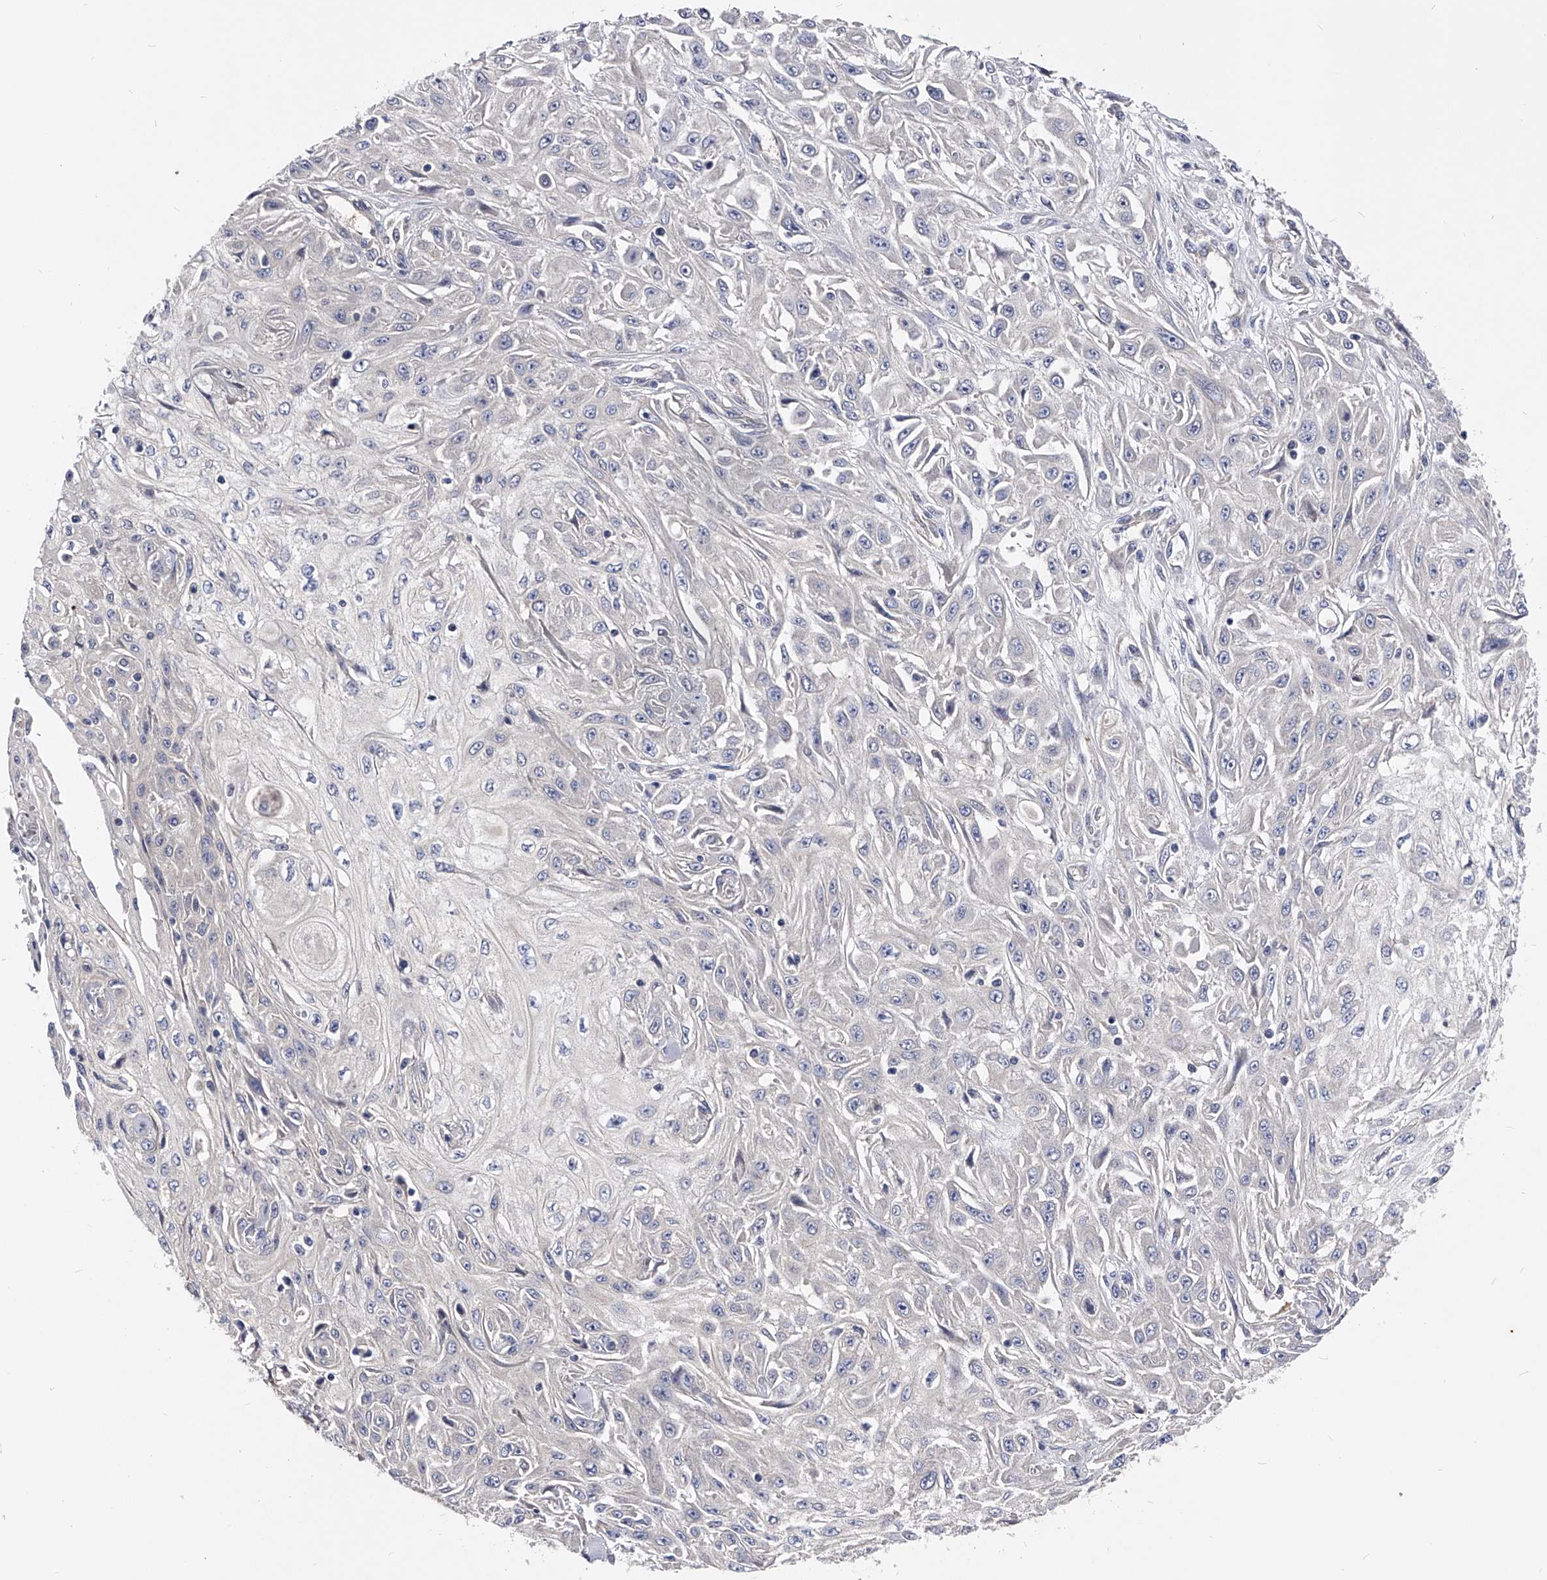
{"staining": {"intensity": "negative", "quantity": "none", "location": "none"}, "tissue": "skin cancer", "cell_type": "Tumor cells", "image_type": "cancer", "snomed": [{"axis": "morphology", "description": "Squamous cell carcinoma, NOS"}, {"axis": "morphology", "description": "Squamous cell carcinoma, metastatic, NOS"}, {"axis": "topography", "description": "Skin"}, {"axis": "topography", "description": "Lymph node"}], "caption": "Tumor cells are negative for brown protein staining in skin cancer (metastatic squamous cell carcinoma).", "gene": "PPP5C", "patient": {"sex": "male", "age": 75}}